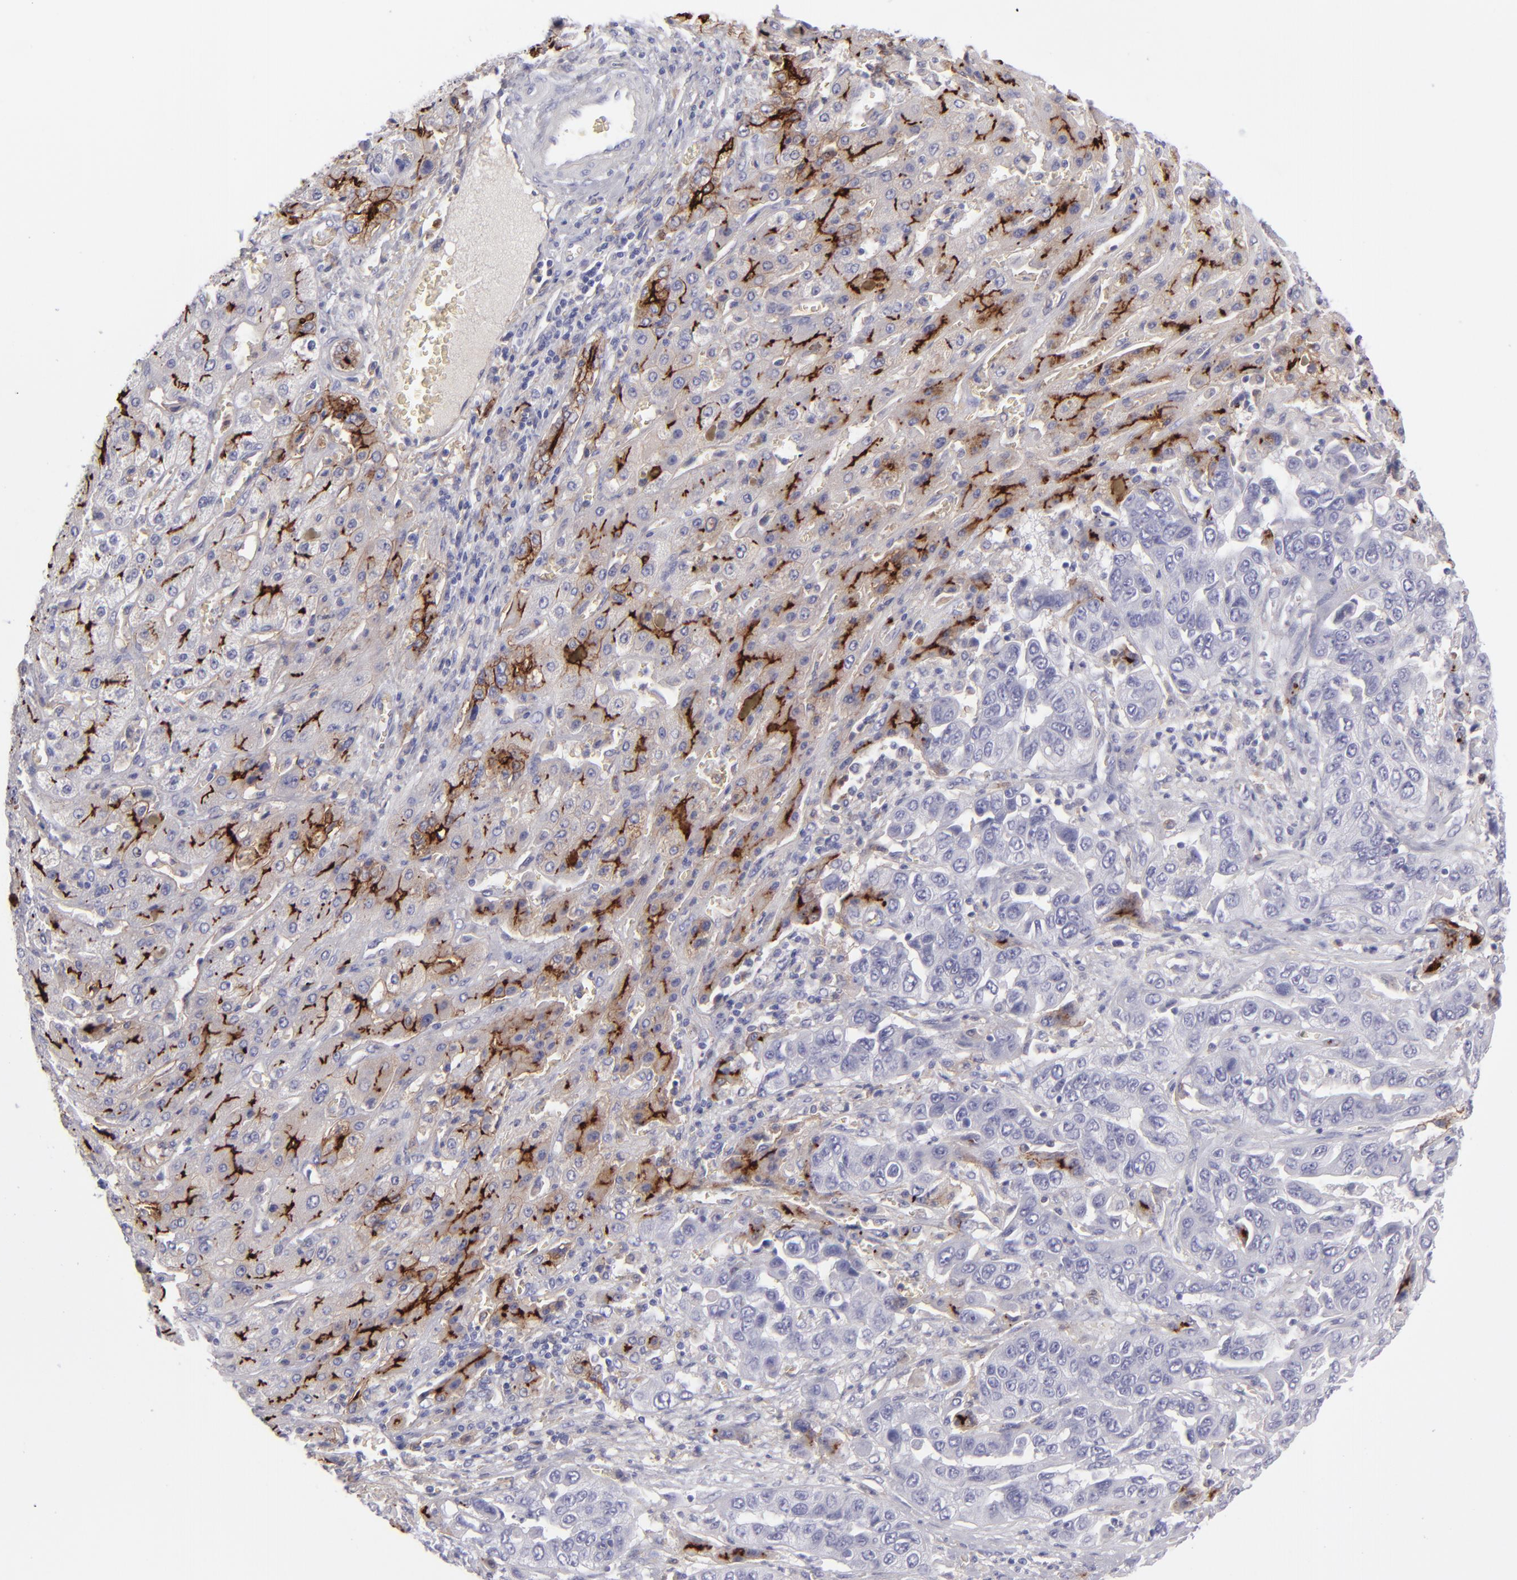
{"staining": {"intensity": "strong", "quantity": "<25%", "location": "cytoplasmic/membranous"}, "tissue": "liver cancer", "cell_type": "Tumor cells", "image_type": "cancer", "snomed": [{"axis": "morphology", "description": "Cholangiocarcinoma"}, {"axis": "topography", "description": "Liver"}], "caption": "Immunohistochemistry of human liver cancer (cholangiocarcinoma) displays medium levels of strong cytoplasmic/membranous staining in about <25% of tumor cells. (Stains: DAB in brown, nuclei in blue, Microscopy: brightfield microscopy at high magnification).", "gene": "ANPEP", "patient": {"sex": "female", "age": 52}}